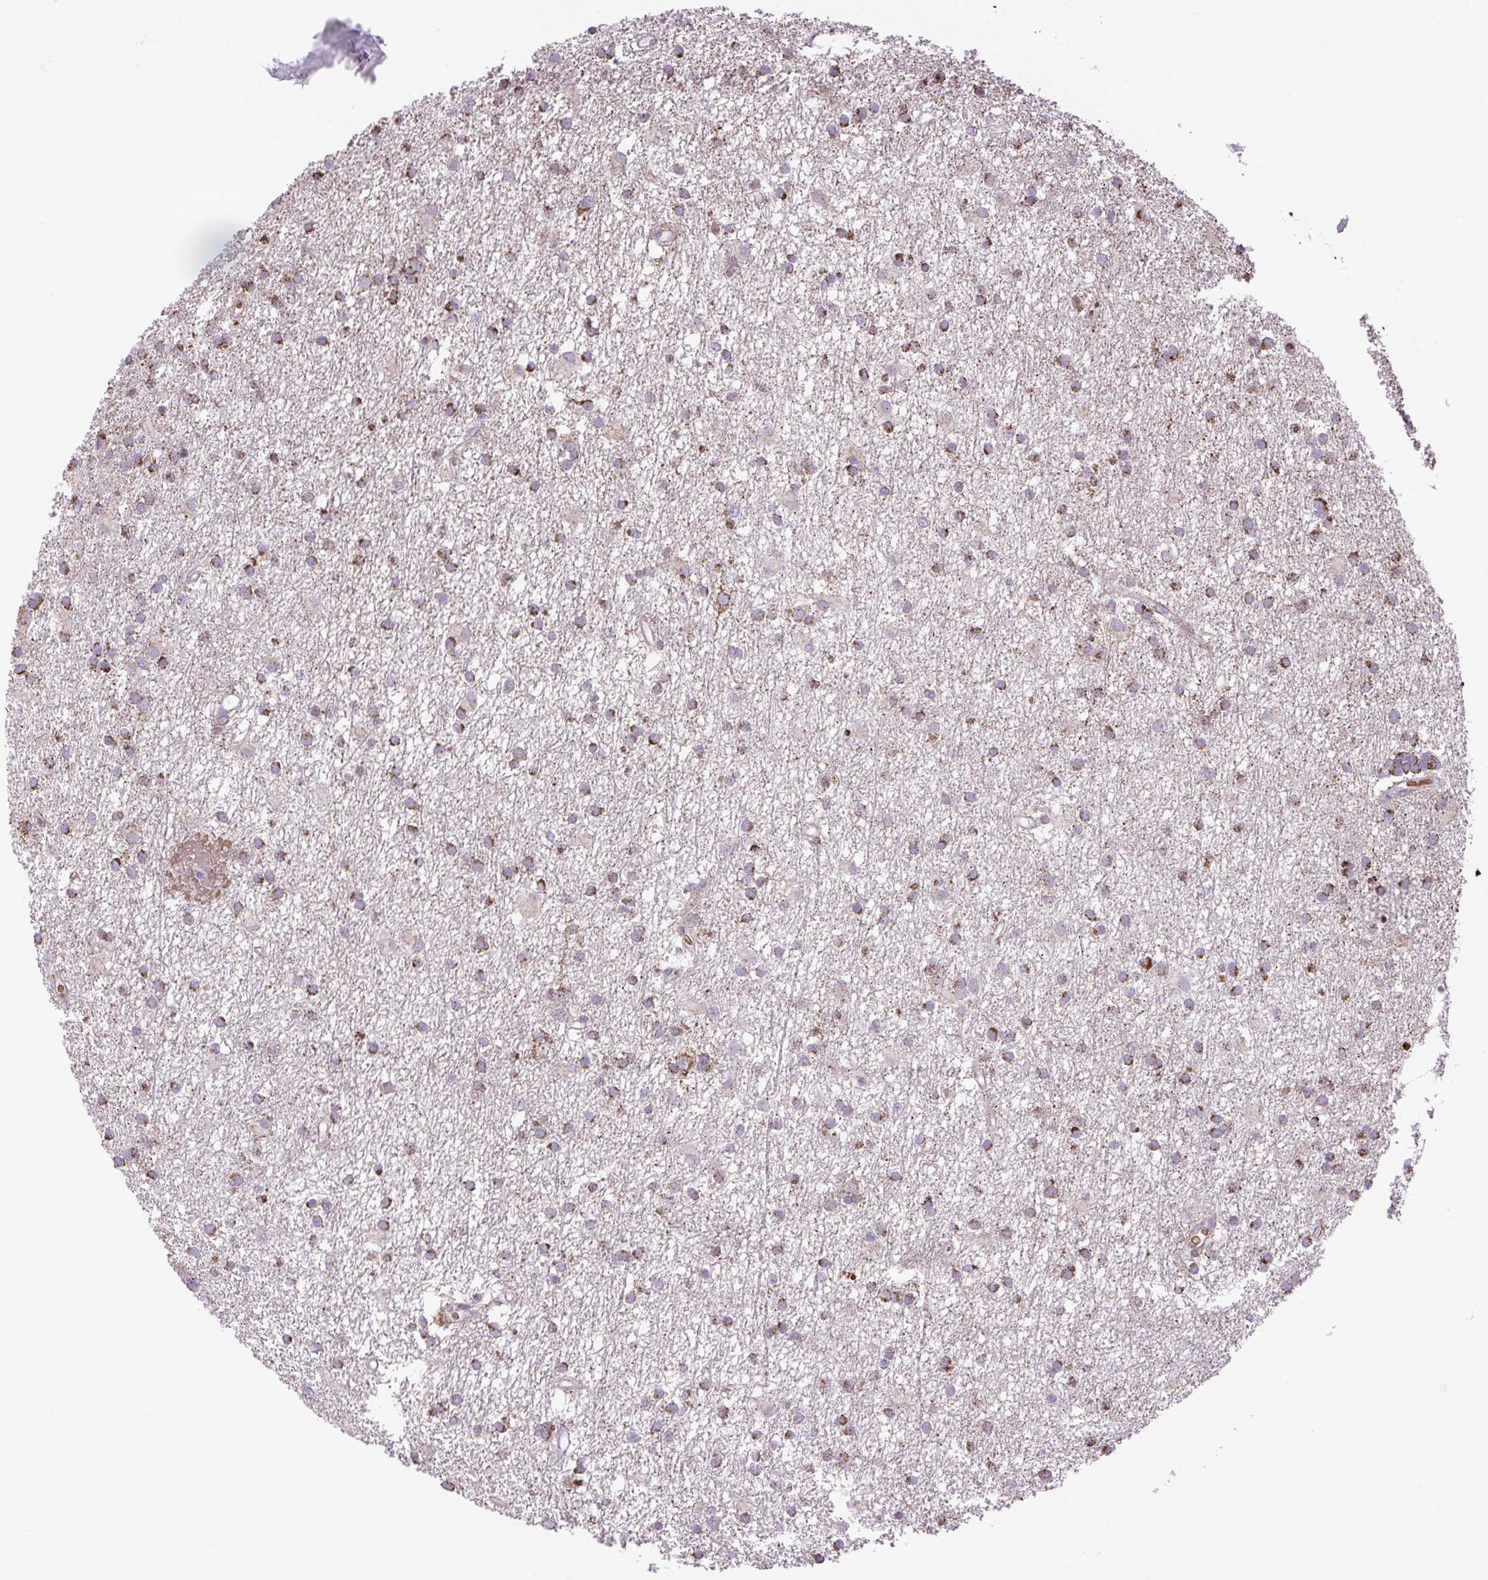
{"staining": {"intensity": "moderate", "quantity": ">75%", "location": "cytoplasmic/membranous"}, "tissue": "glioma", "cell_type": "Tumor cells", "image_type": "cancer", "snomed": [{"axis": "morphology", "description": "Glioma, malignant, High grade"}, {"axis": "topography", "description": "Brain"}], "caption": "Protein analysis of glioma tissue shows moderate cytoplasmic/membranous expression in about >75% of tumor cells.", "gene": "SCO2", "patient": {"sex": "male", "age": 77}}